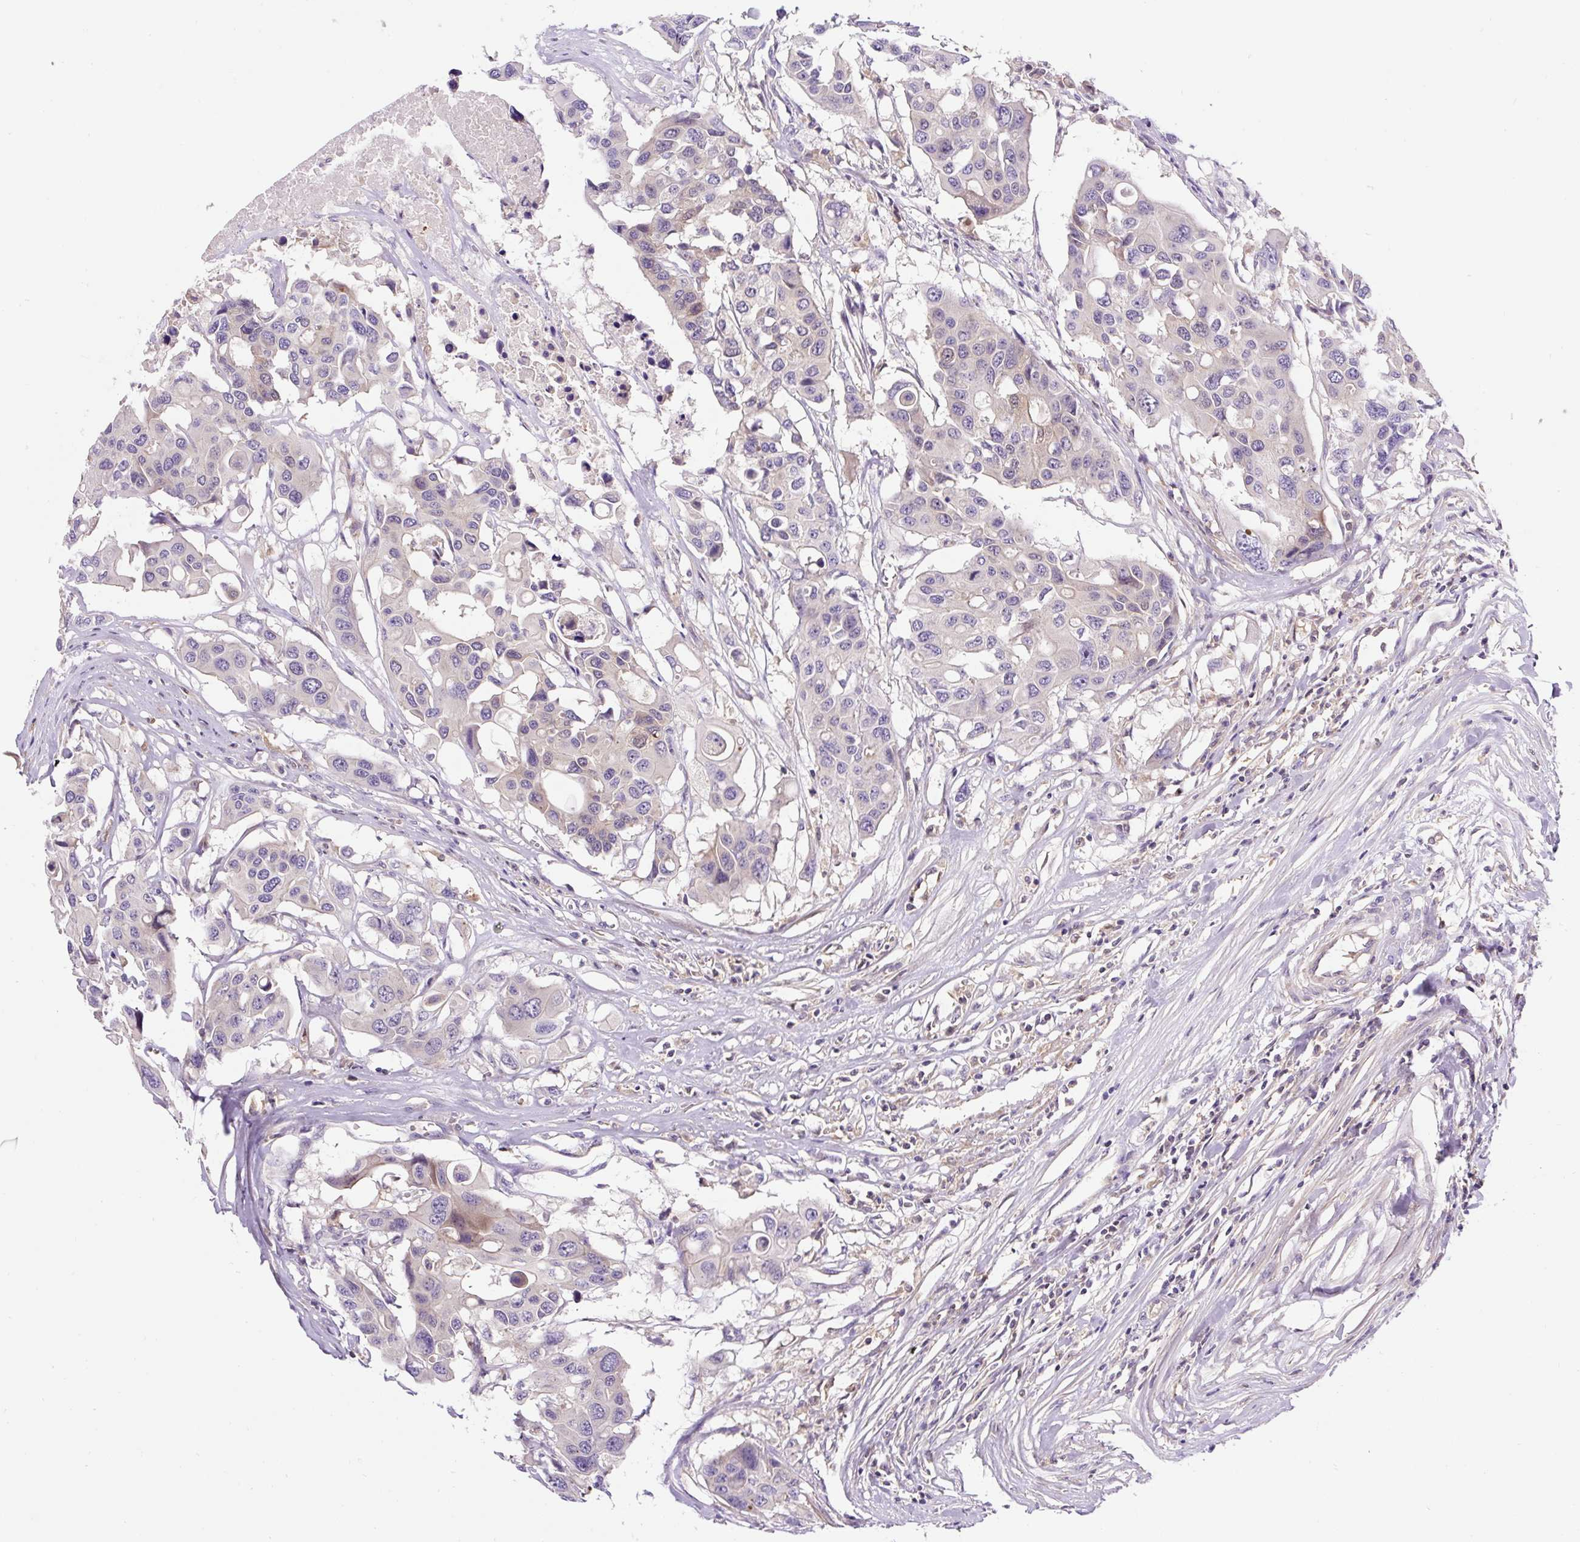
{"staining": {"intensity": "negative", "quantity": "none", "location": "none"}, "tissue": "colorectal cancer", "cell_type": "Tumor cells", "image_type": "cancer", "snomed": [{"axis": "morphology", "description": "Adenocarcinoma, NOS"}, {"axis": "topography", "description": "Colon"}], "caption": "Colorectal cancer (adenocarcinoma) was stained to show a protein in brown. There is no significant staining in tumor cells.", "gene": "CCDC28A", "patient": {"sex": "male", "age": 77}}